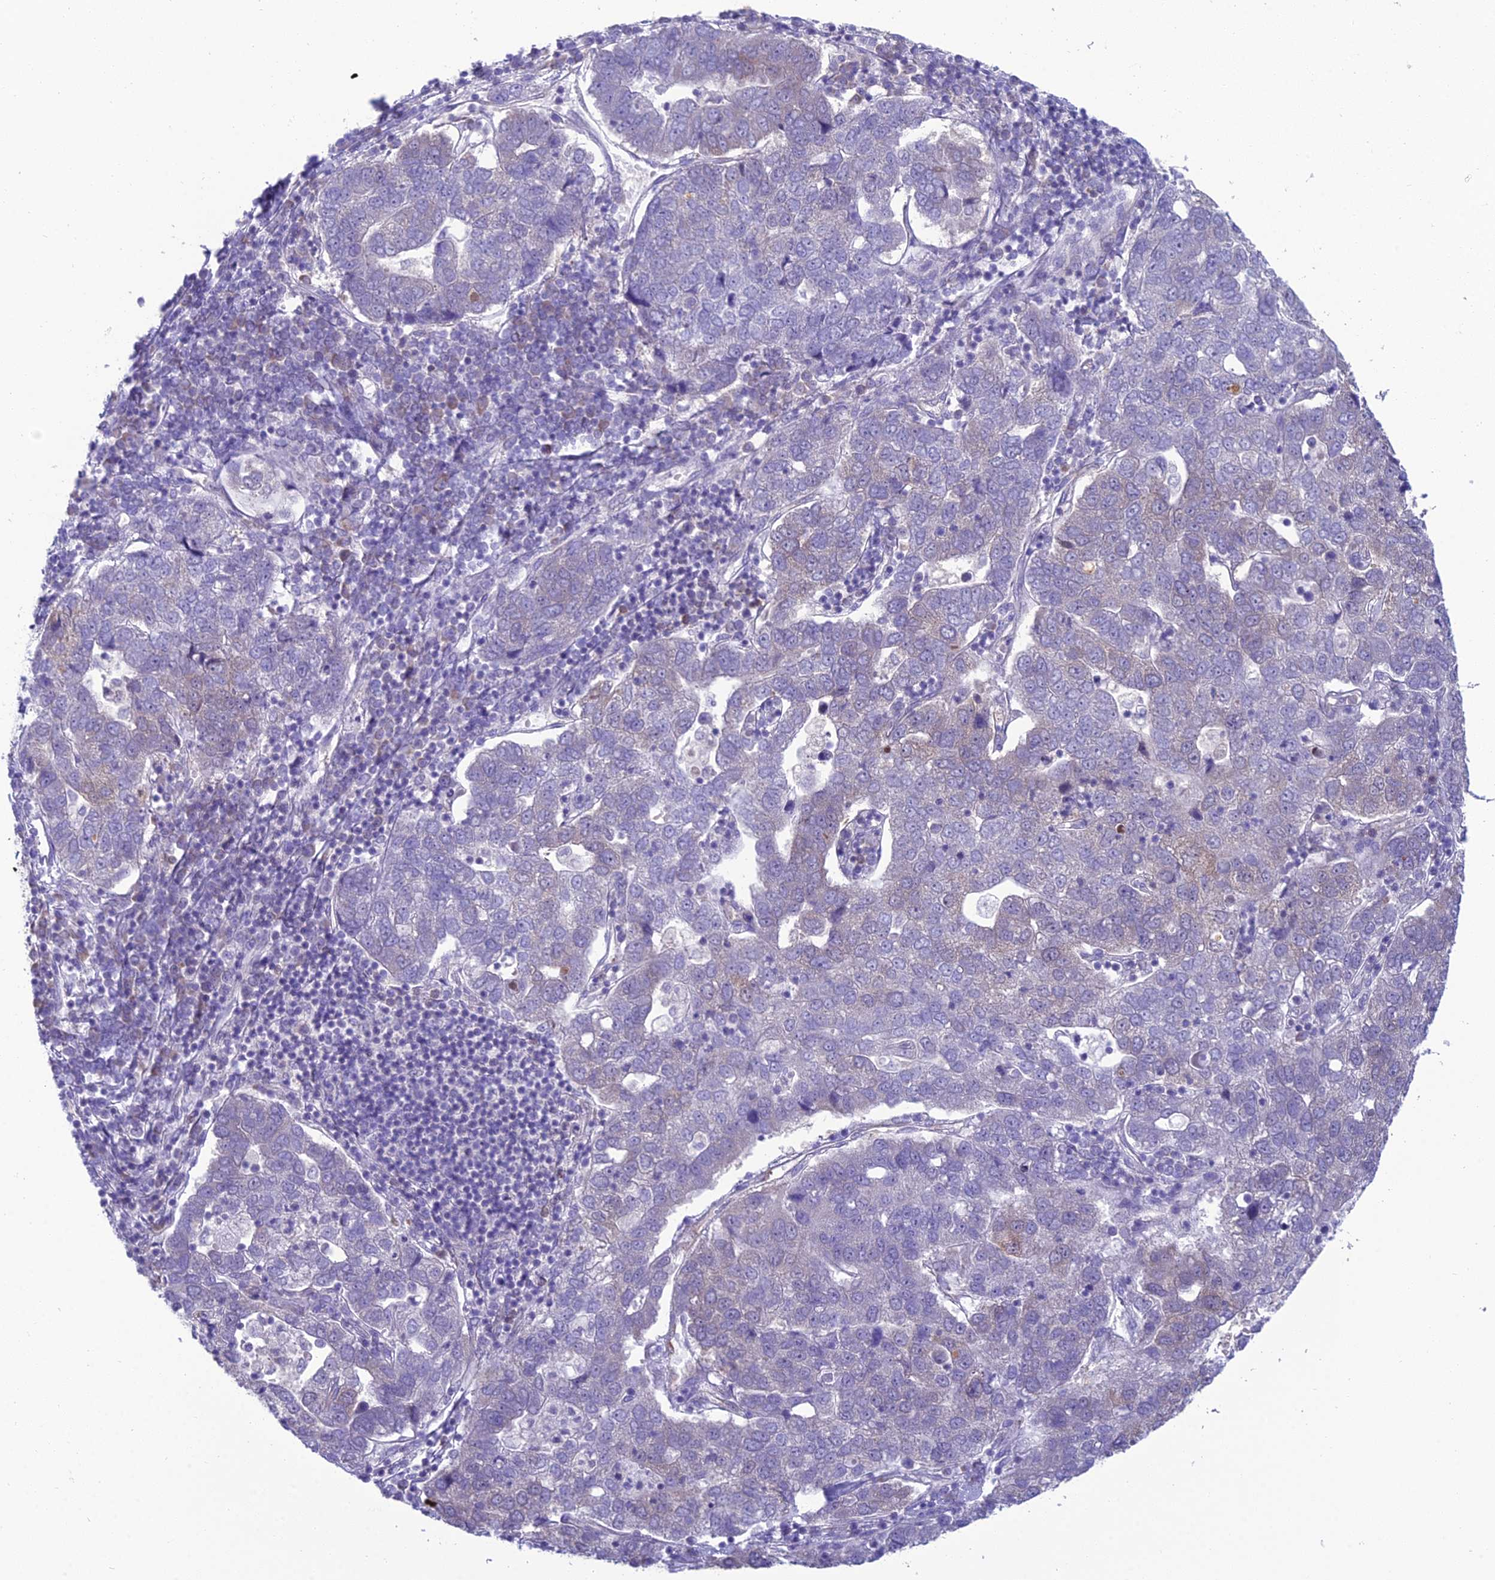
{"staining": {"intensity": "negative", "quantity": "none", "location": "none"}, "tissue": "pancreatic cancer", "cell_type": "Tumor cells", "image_type": "cancer", "snomed": [{"axis": "morphology", "description": "Adenocarcinoma, NOS"}, {"axis": "topography", "description": "Pancreas"}], "caption": "Image shows no significant protein expression in tumor cells of pancreatic cancer. The staining was performed using DAB to visualize the protein expression in brown, while the nuclei were stained in blue with hematoxylin (Magnification: 20x).", "gene": "GNPNAT1", "patient": {"sex": "female", "age": 61}}